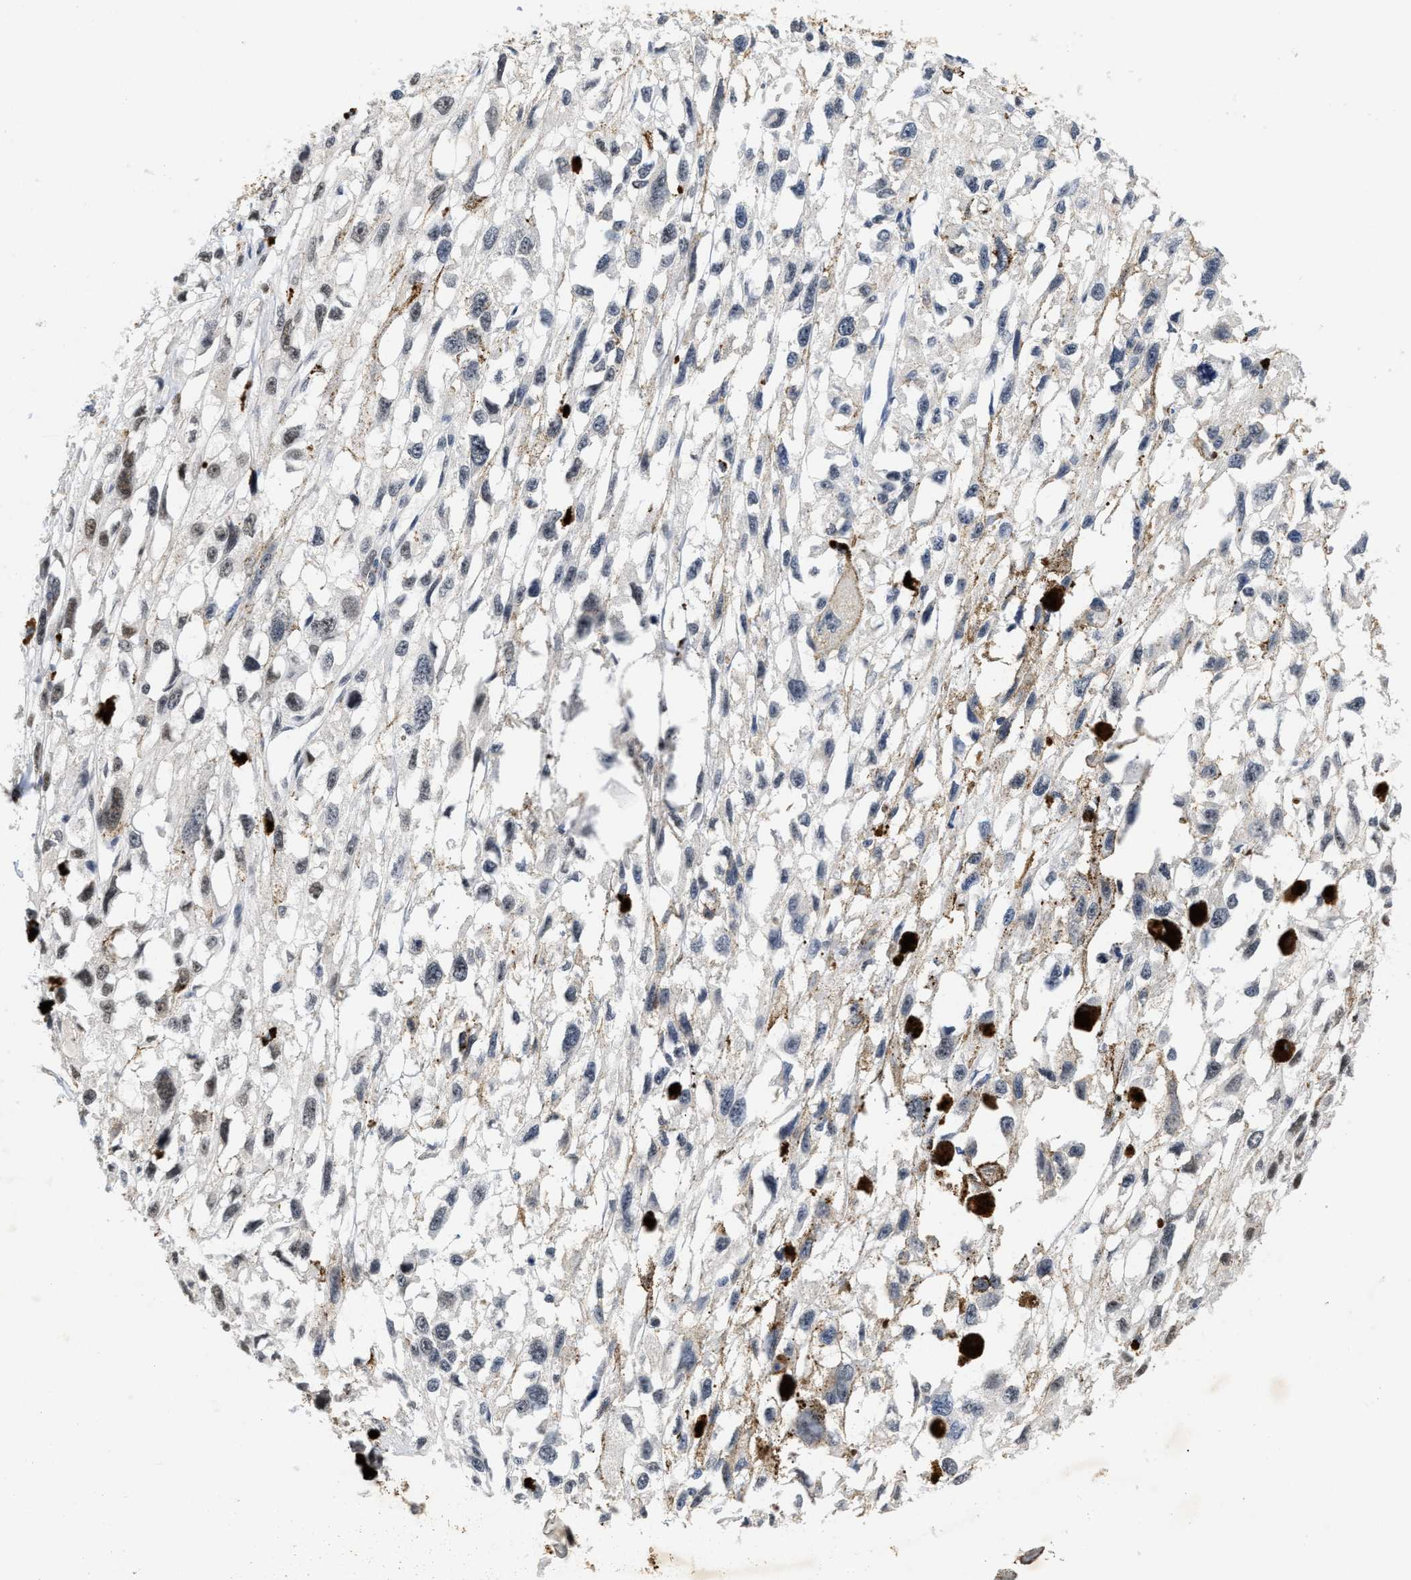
{"staining": {"intensity": "weak", "quantity": "<25%", "location": "nuclear"}, "tissue": "melanoma", "cell_type": "Tumor cells", "image_type": "cancer", "snomed": [{"axis": "morphology", "description": "Malignant melanoma, Metastatic site"}, {"axis": "topography", "description": "Lymph node"}], "caption": "A photomicrograph of melanoma stained for a protein displays no brown staining in tumor cells.", "gene": "INIP", "patient": {"sex": "male", "age": 59}}